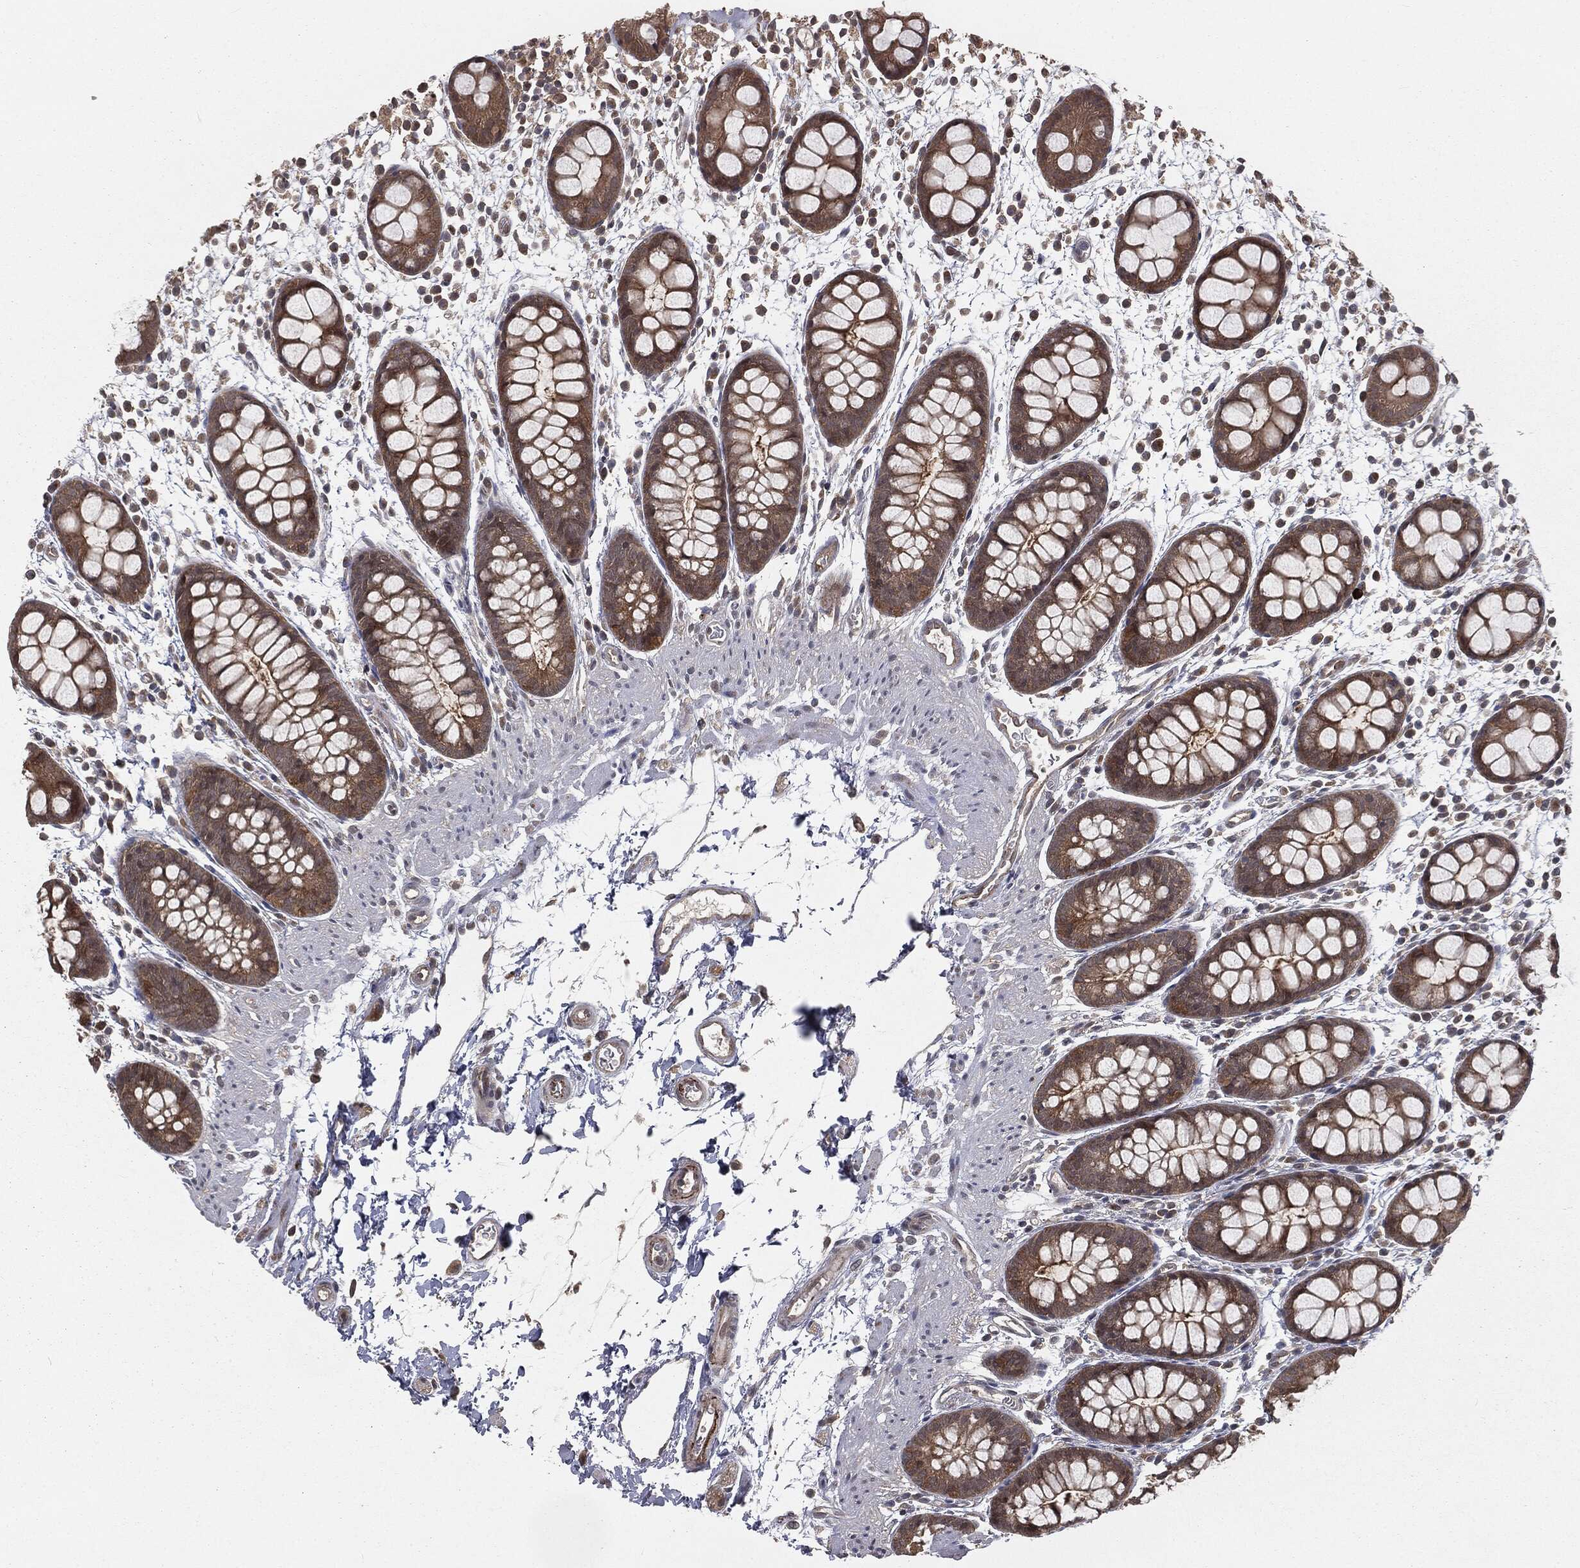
{"staining": {"intensity": "moderate", "quantity": ">75%", "location": "cytoplasmic/membranous"}, "tissue": "rectum", "cell_type": "Glandular cells", "image_type": "normal", "snomed": [{"axis": "morphology", "description": "Normal tissue, NOS"}, {"axis": "topography", "description": "Rectum"}], "caption": "Protein expression analysis of unremarkable rectum reveals moderate cytoplasmic/membranous expression in approximately >75% of glandular cells.", "gene": "FBXO7", "patient": {"sex": "male", "age": 57}}